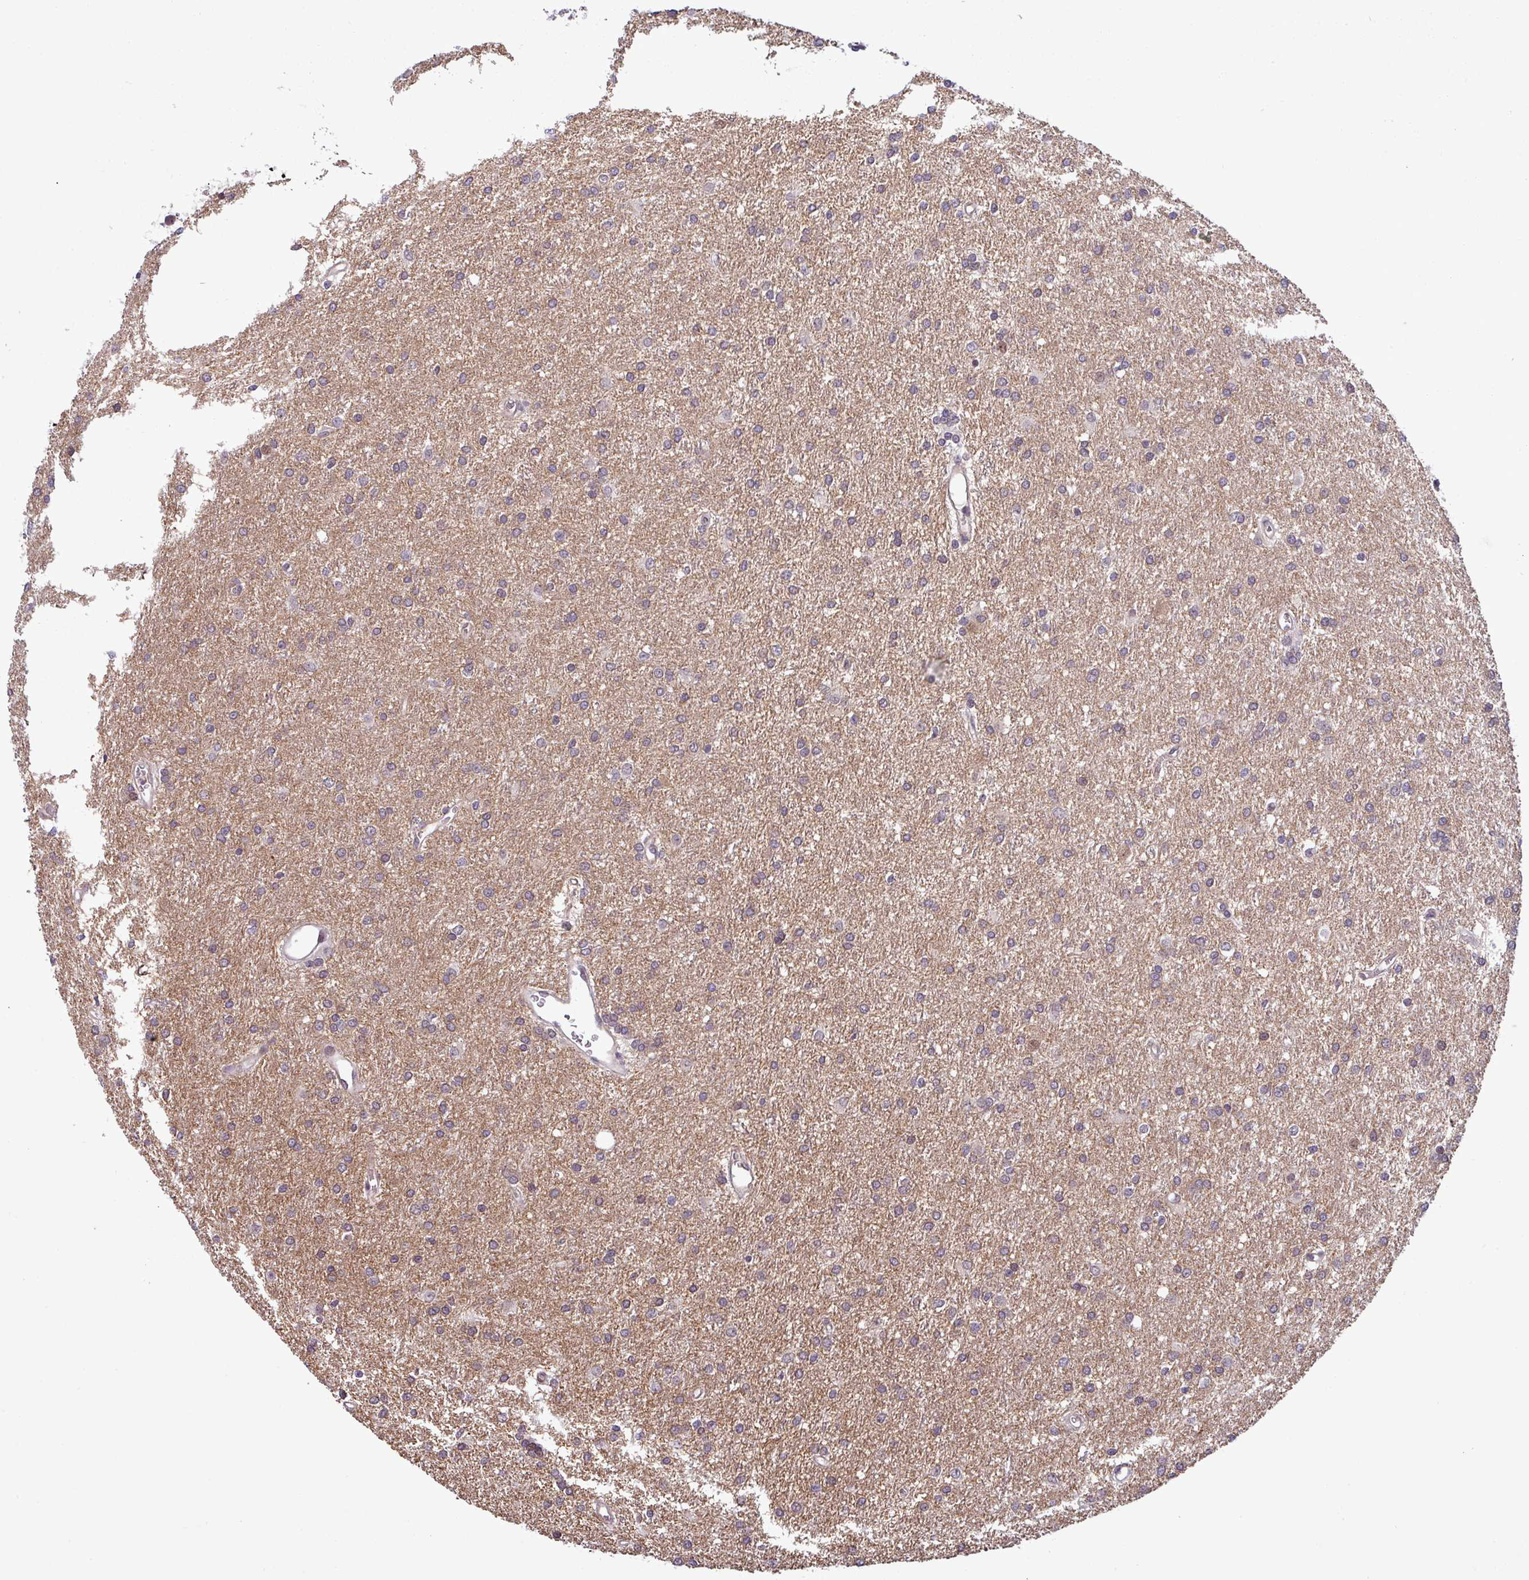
{"staining": {"intensity": "negative", "quantity": "none", "location": "none"}, "tissue": "glioma", "cell_type": "Tumor cells", "image_type": "cancer", "snomed": [{"axis": "morphology", "description": "Glioma, malignant, High grade"}, {"axis": "topography", "description": "Brain"}], "caption": "Glioma was stained to show a protein in brown. There is no significant staining in tumor cells. The staining is performed using DAB brown chromogen with nuclei counter-stained in using hematoxylin.", "gene": "NPFFR1", "patient": {"sex": "female", "age": 50}}